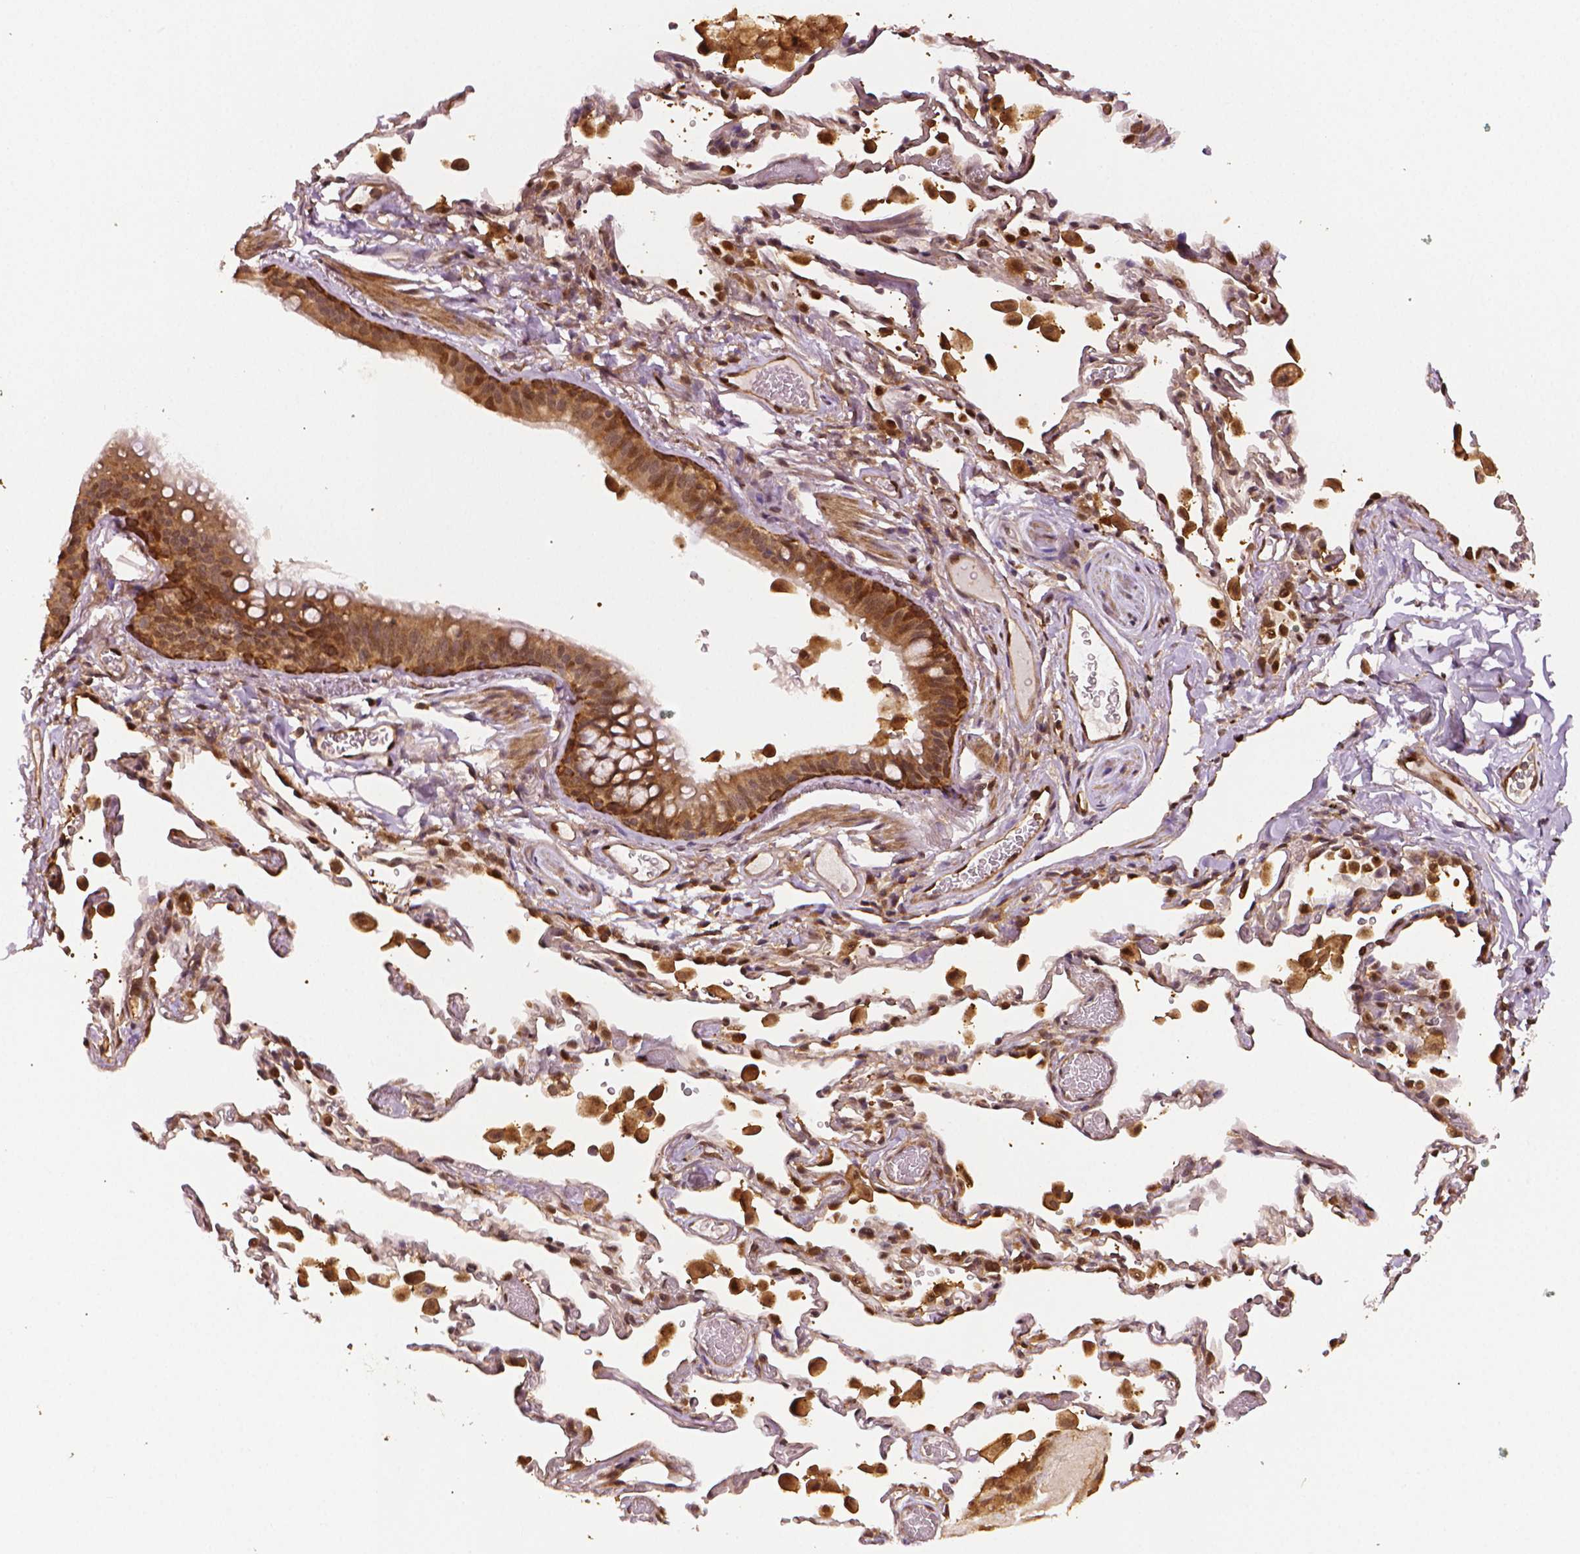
{"staining": {"intensity": "strong", "quantity": ">75%", "location": "cytoplasmic/membranous"}, "tissue": "bronchus", "cell_type": "Respiratory epithelial cells", "image_type": "normal", "snomed": [{"axis": "morphology", "description": "Normal tissue, NOS"}, {"axis": "topography", "description": "Bronchus"}, {"axis": "topography", "description": "Lung"}], "caption": "A high amount of strong cytoplasmic/membranous positivity is present in approximately >75% of respiratory epithelial cells in unremarkable bronchus. Nuclei are stained in blue.", "gene": "STAT3", "patient": {"sex": "male", "age": 54}}